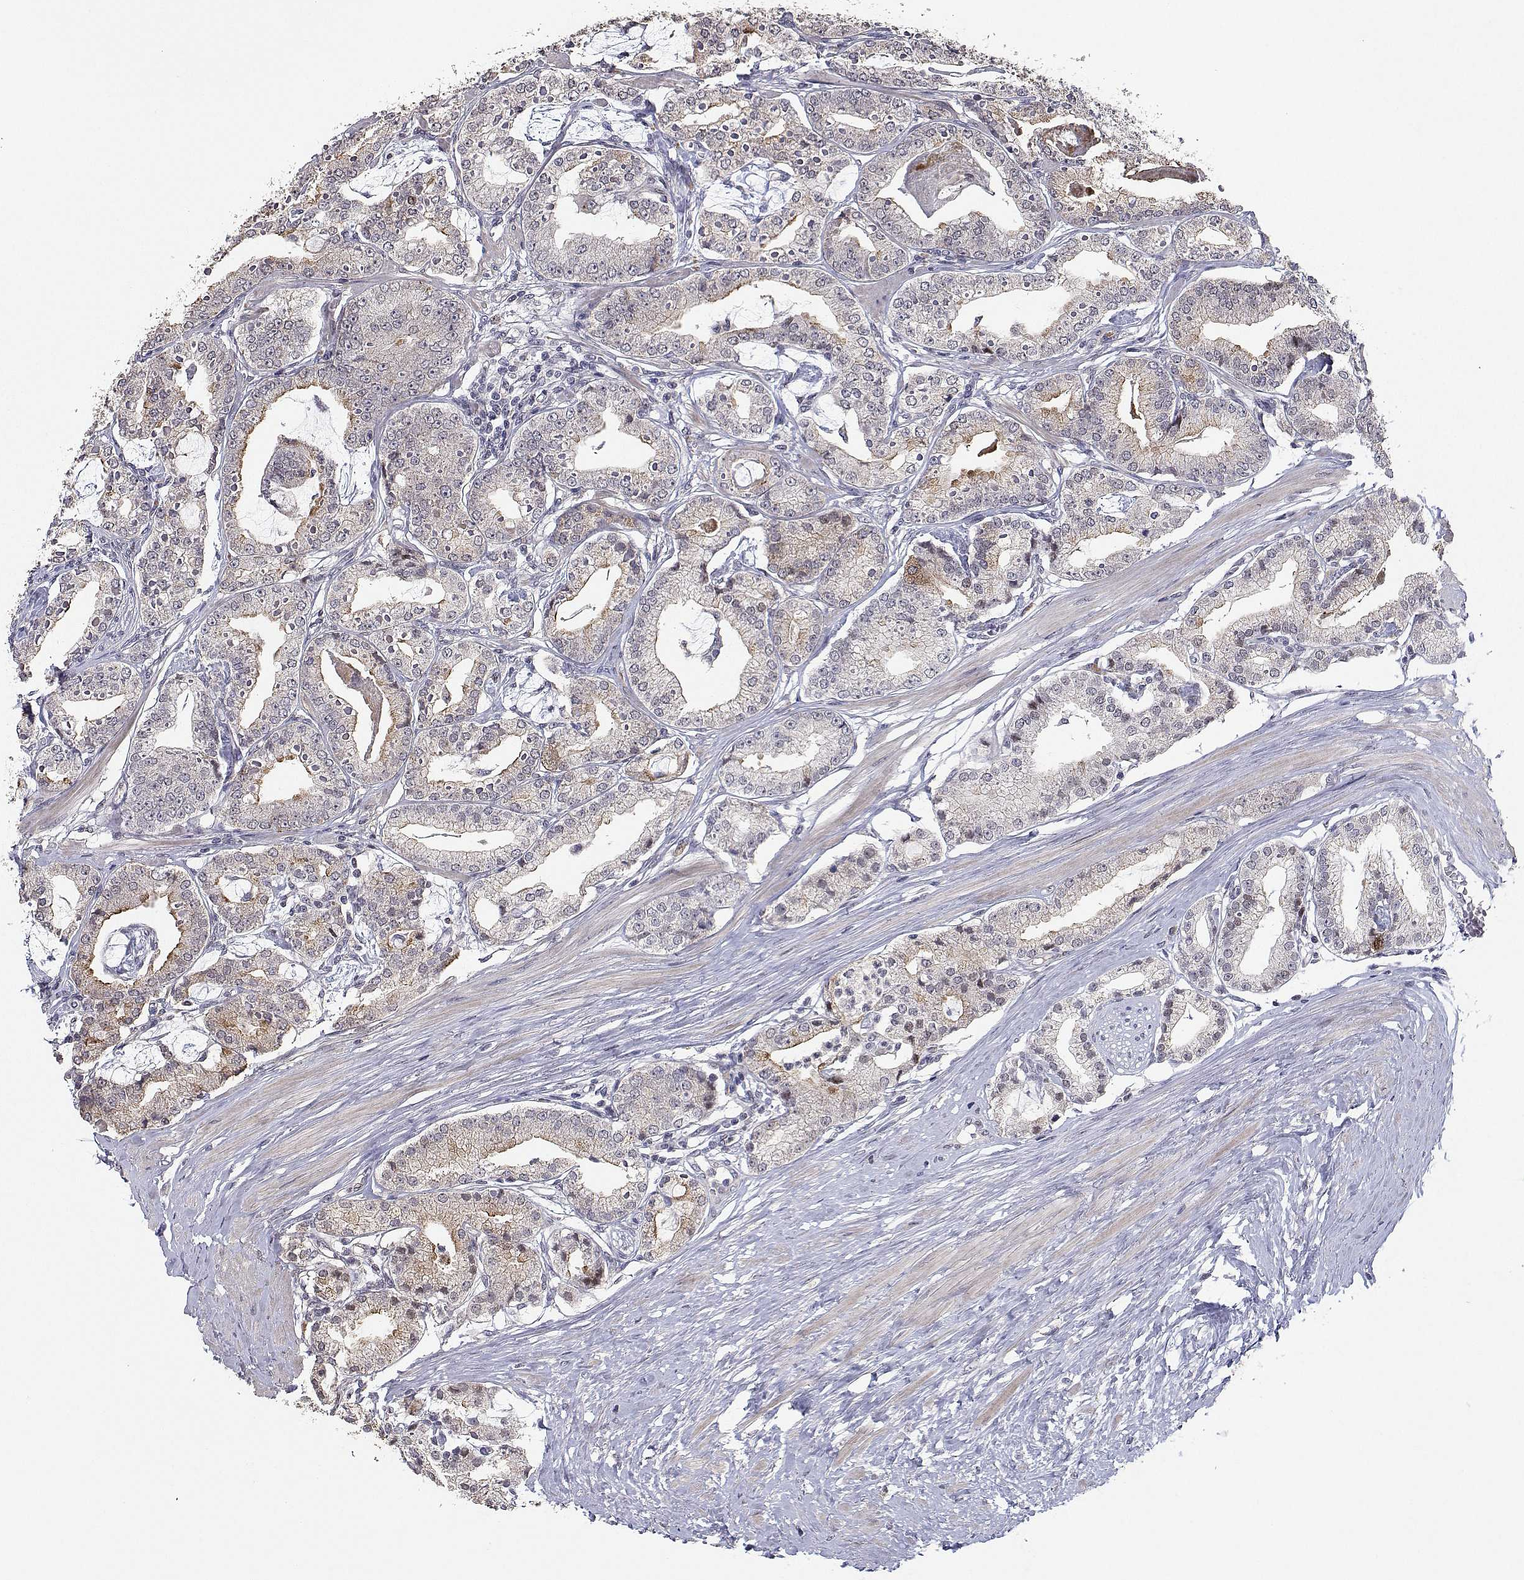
{"staining": {"intensity": "negative", "quantity": "none", "location": "none"}, "tissue": "prostate cancer", "cell_type": "Tumor cells", "image_type": "cancer", "snomed": [{"axis": "morphology", "description": "Adenocarcinoma, High grade"}, {"axis": "topography", "description": "Prostate"}], "caption": "An image of human prostate cancer (adenocarcinoma (high-grade)) is negative for staining in tumor cells.", "gene": "RBPJL", "patient": {"sex": "male", "age": 71}}